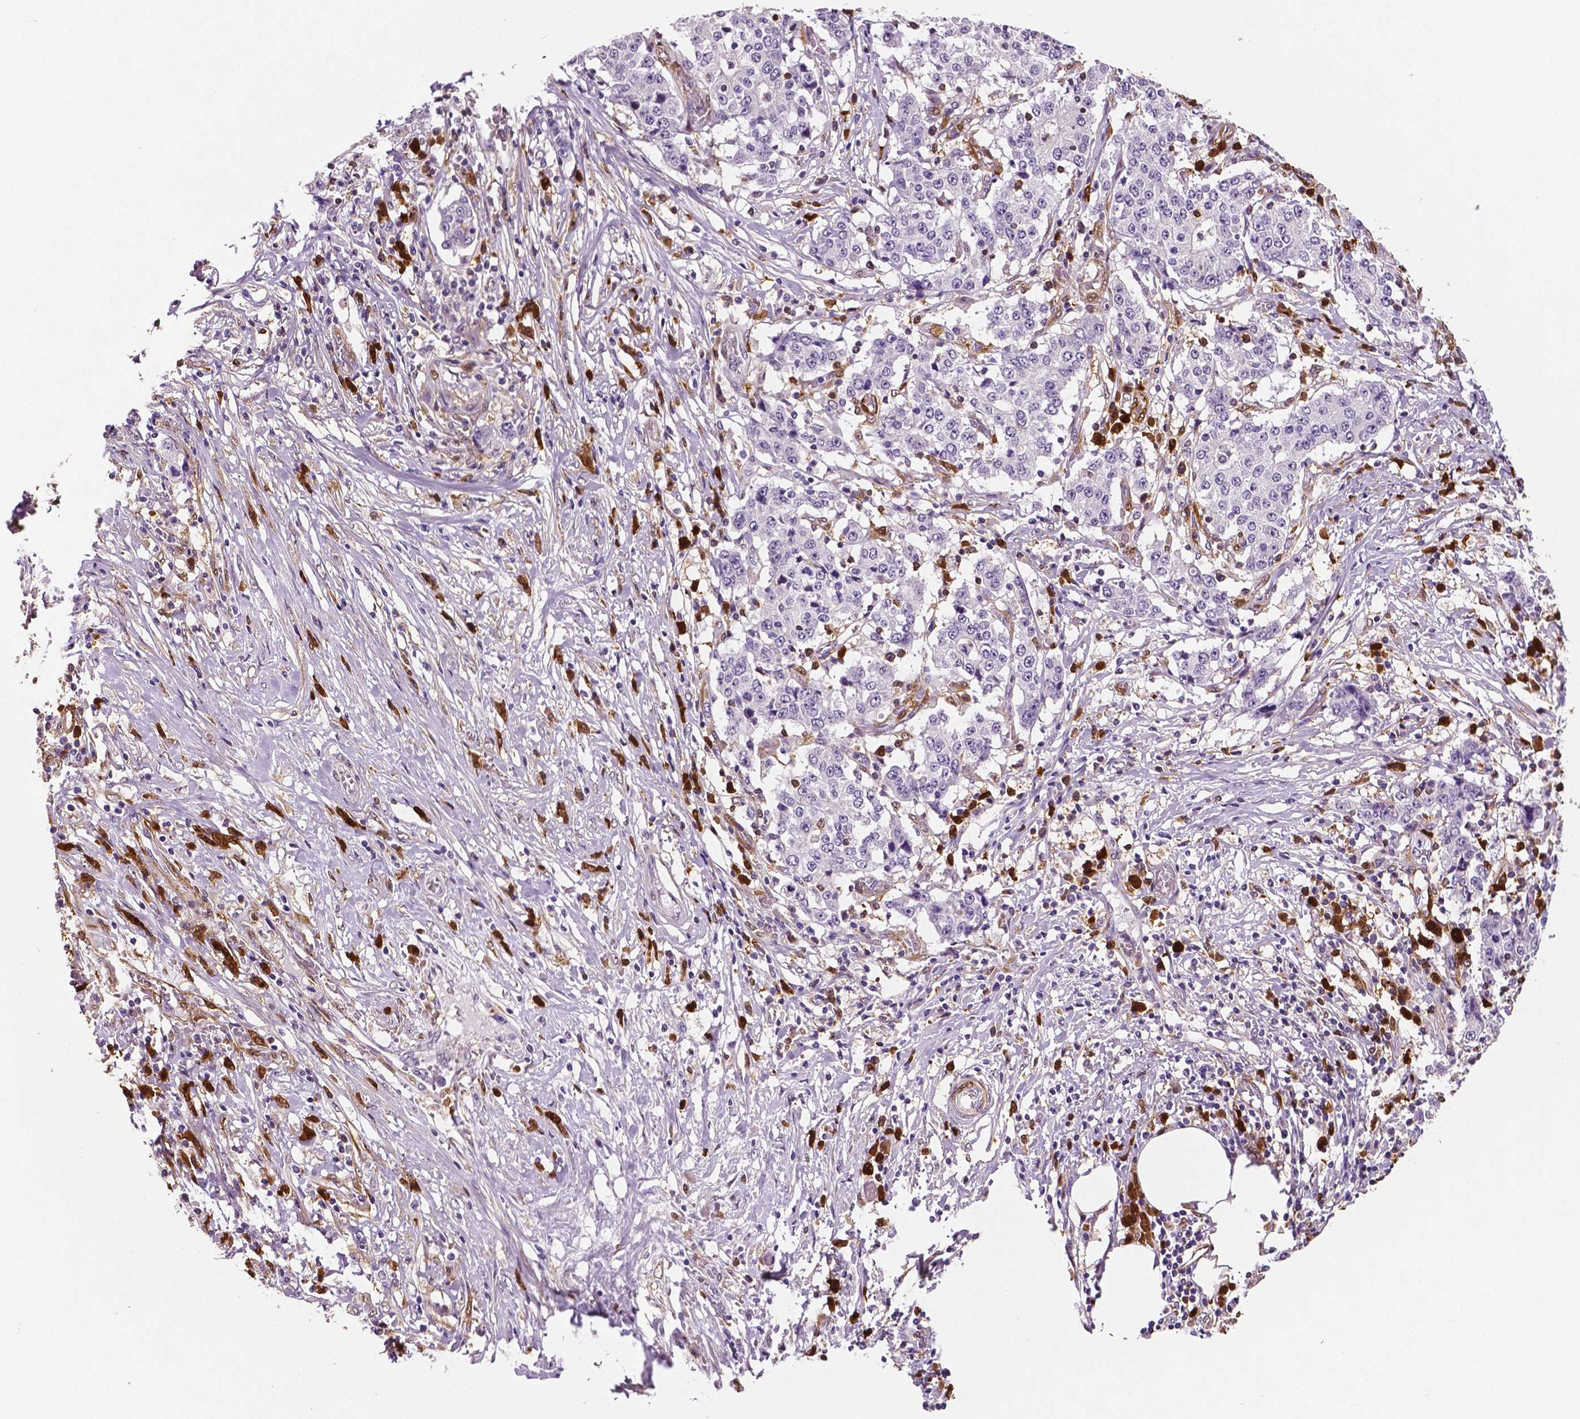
{"staining": {"intensity": "negative", "quantity": "none", "location": "none"}, "tissue": "stomach cancer", "cell_type": "Tumor cells", "image_type": "cancer", "snomed": [{"axis": "morphology", "description": "Adenocarcinoma, NOS"}, {"axis": "topography", "description": "Stomach"}], "caption": "The photomicrograph shows no significant expression in tumor cells of stomach cancer (adenocarcinoma).", "gene": "PHGDH", "patient": {"sex": "male", "age": 59}}